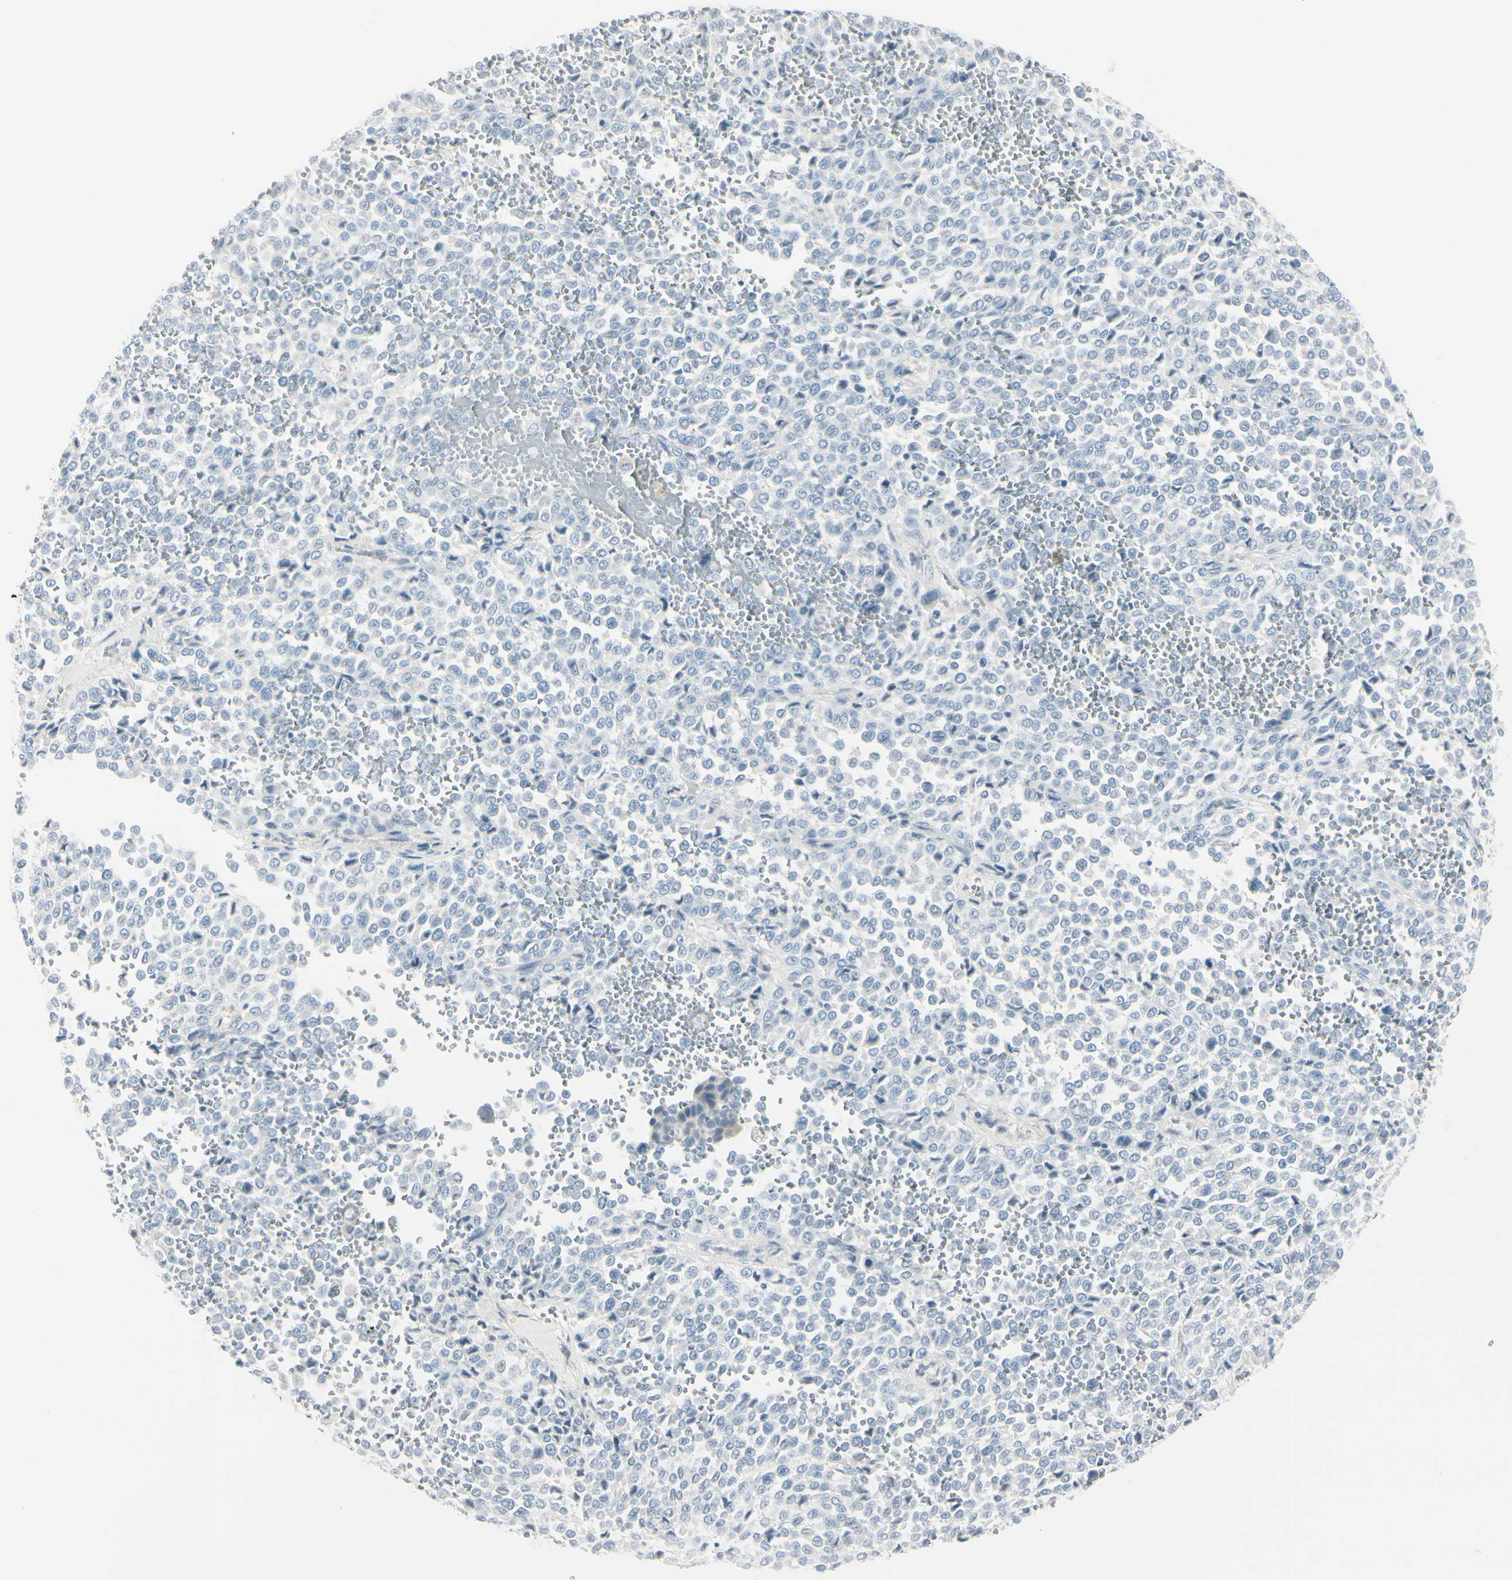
{"staining": {"intensity": "negative", "quantity": "none", "location": "none"}, "tissue": "melanoma", "cell_type": "Tumor cells", "image_type": "cancer", "snomed": [{"axis": "morphology", "description": "Malignant melanoma, Metastatic site"}, {"axis": "topography", "description": "Pancreas"}], "caption": "Tumor cells are negative for protein expression in human malignant melanoma (metastatic site).", "gene": "CDHR5", "patient": {"sex": "female", "age": 30}}